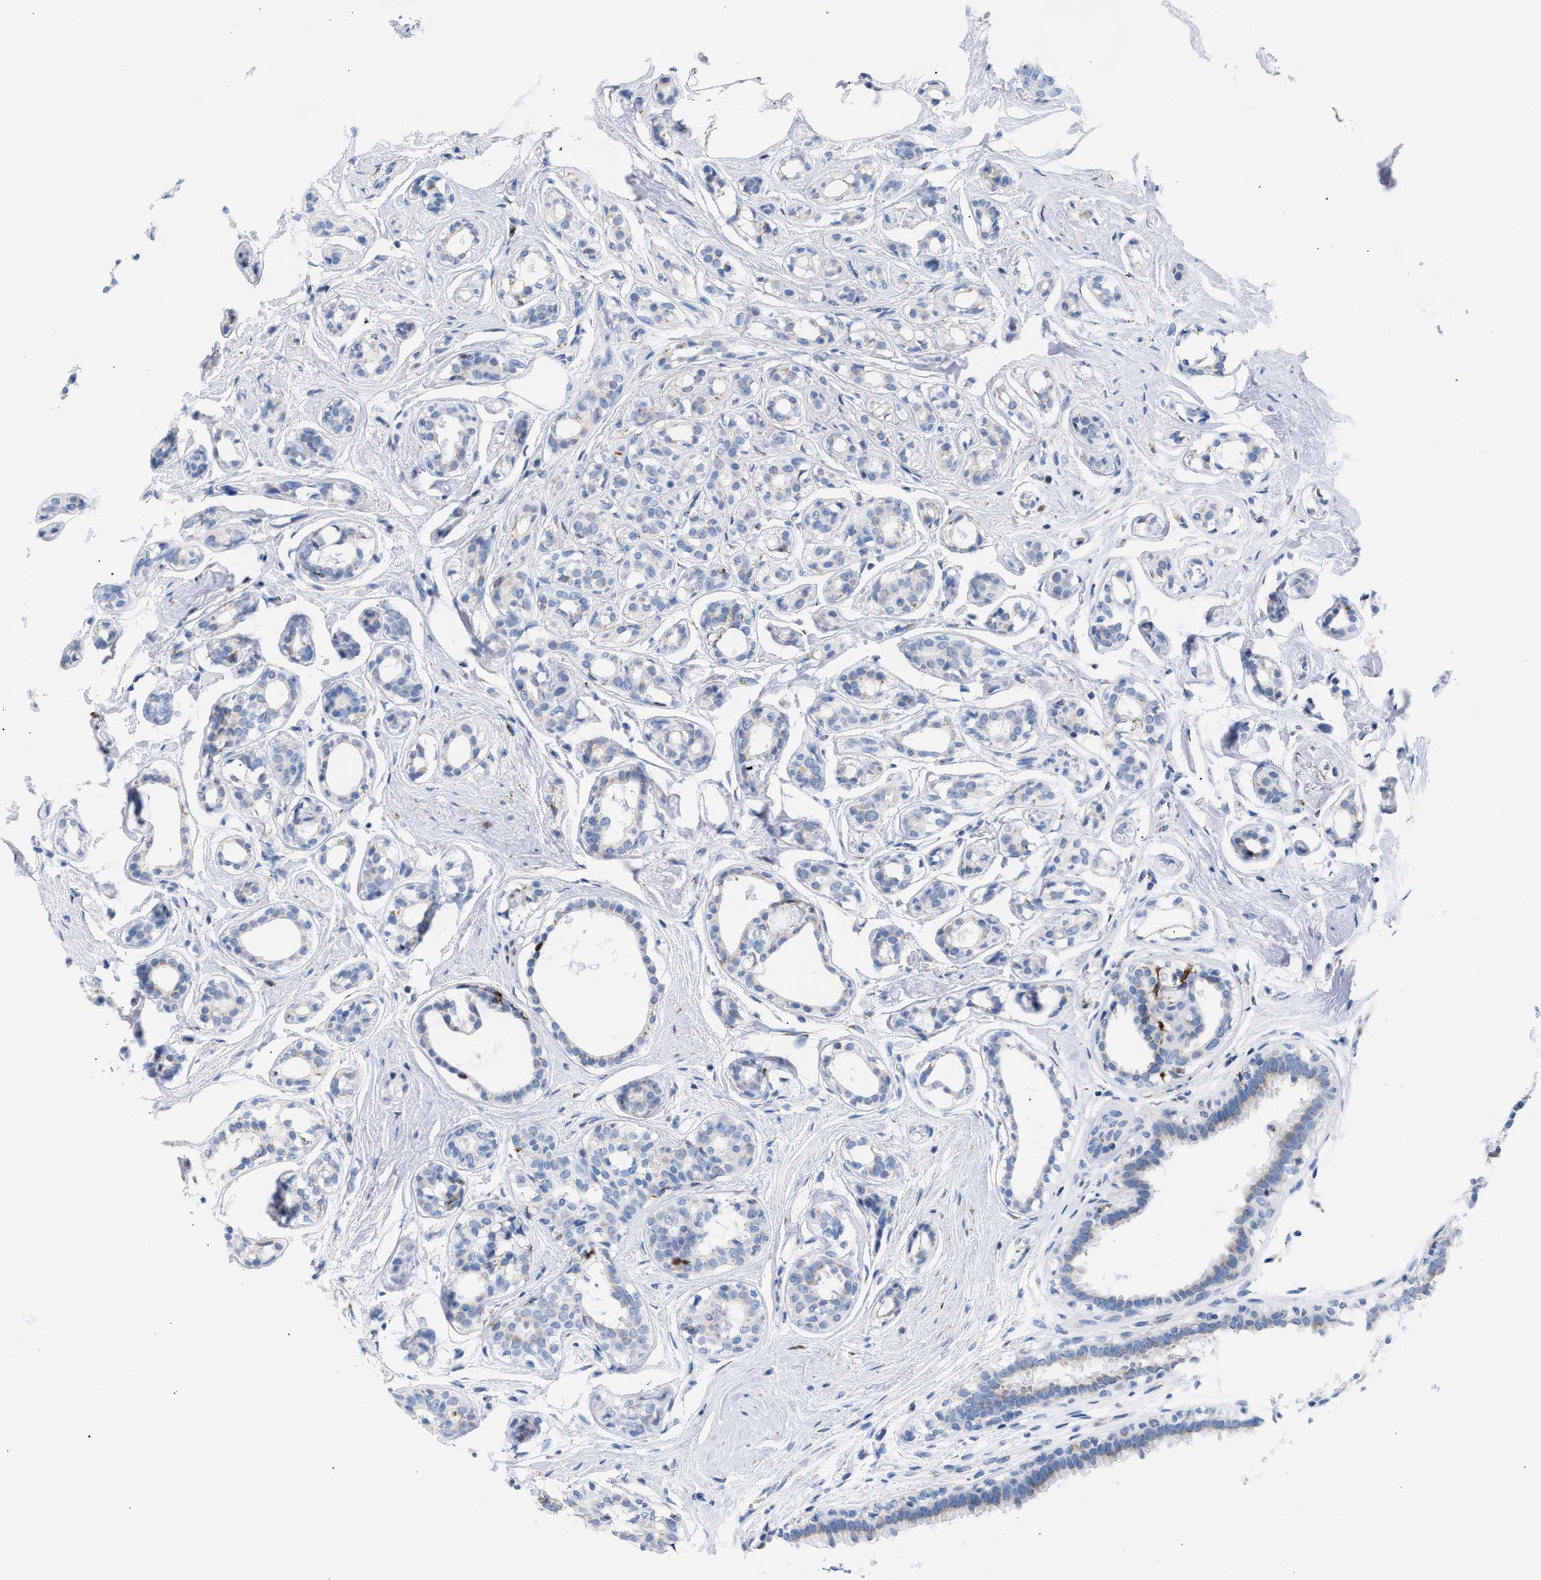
{"staining": {"intensity": "negative", "quantity": "none", "location": "none"}, "tissue": "breast cancer", "cell_type": "Tumor cells", "image_type": "cancer", "snomed": [{"axis": "morphology", "description": "Duct carcinoma"}, {"axis": "topography", "description": "Breast"}], "caption": "High power microscopy micrograph of an immunohistochemistry (IHC) micrograph of infiltrating ductal carcinoma (breast), revealing no significant staining in tumor cells. (Stains: DAB (3,3'-diaminobenzidine) IHC with hematoxylin counter stain, Microscopy: brightfield microscopy at high magnification).", "gene": "TACC3", "patient": {"sex": "female", "age": 55}}